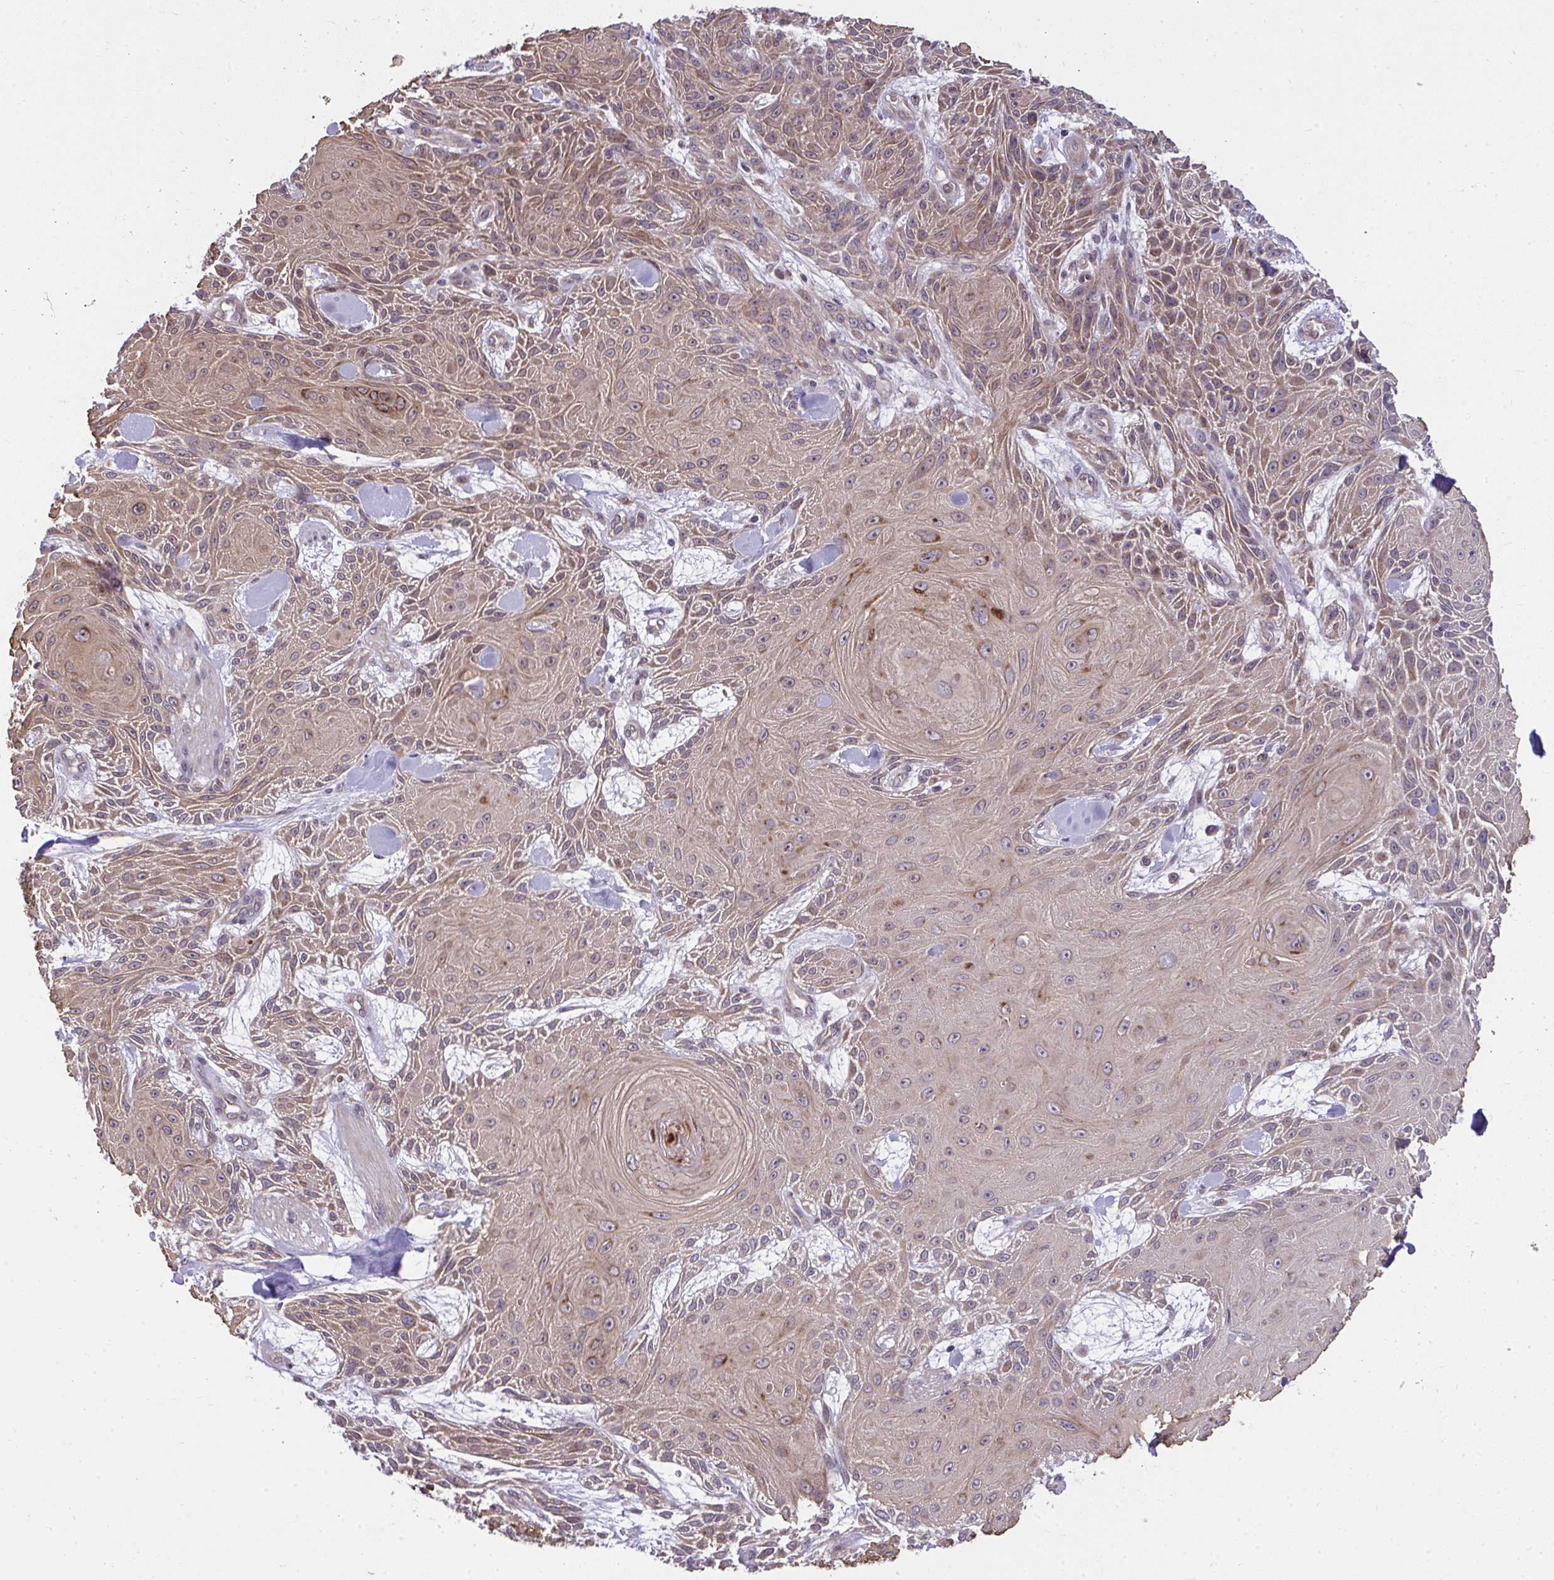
{"staining": {"intensity": "moderate", "quantity": ">75%", "location": "cytoplasmic/membranous"}, "tissue": "skin cancer", "cell_type": "Tumor cells", "image_type": "cancer", "snomed": [{"axis": "morphology", "description": "Squamous cell carcinoma, NOS"}, {"axis": "topography", "description": "Skin"}], "caption": "High-power microscopy captured an IHC photomicrograph of skin cancer (squamous cell carcinoma), revealing moderate cytoplasmic/membranous expression in approximately >75% of tumor cells. Nuclei are stained in blue.", "gene": "RDH14", "patient": {"sex": "male", "age": 88}}